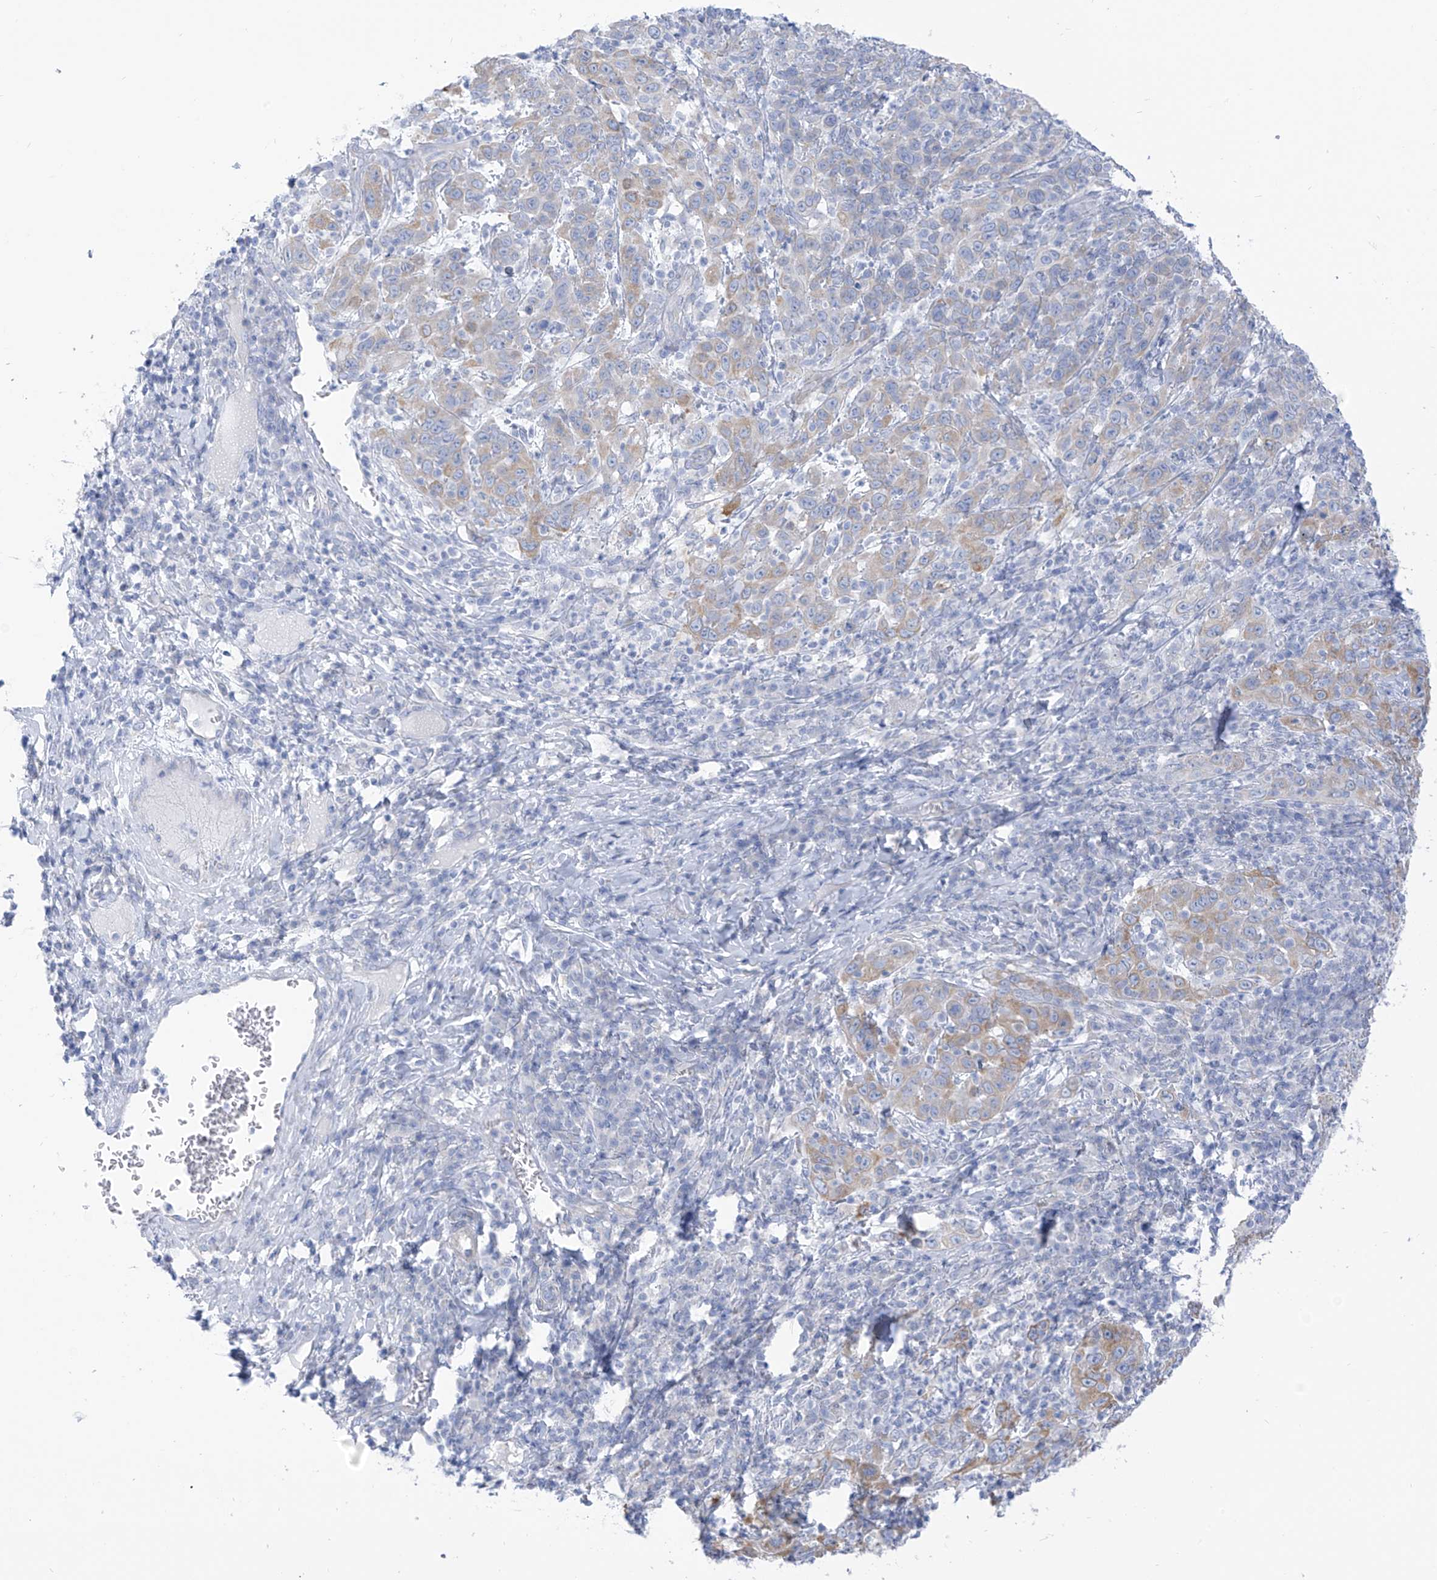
{"staining": {"intensity": "weak", "quantity": "25%-75%", "location": "cytoplasmic/membranous"}, "tissue": "cervical cancer", "cell_type": "Tumor cells", "image_type": "cancer", "snomed": [{"axis": "morphology", "description": "Squamous cell carcinoma, NOS"}, {"axis": "topography", "description": "Cervix"}], "caption": "About 25%-75% of tumor cells in cervical cancer (squamous cell carcinoma) show weak cytoplasmic/membranous protein expression as visualized by brown immunohistochemical staining.", "gene": "RCN2", "patient": {"sex": "female", "age": 46}}